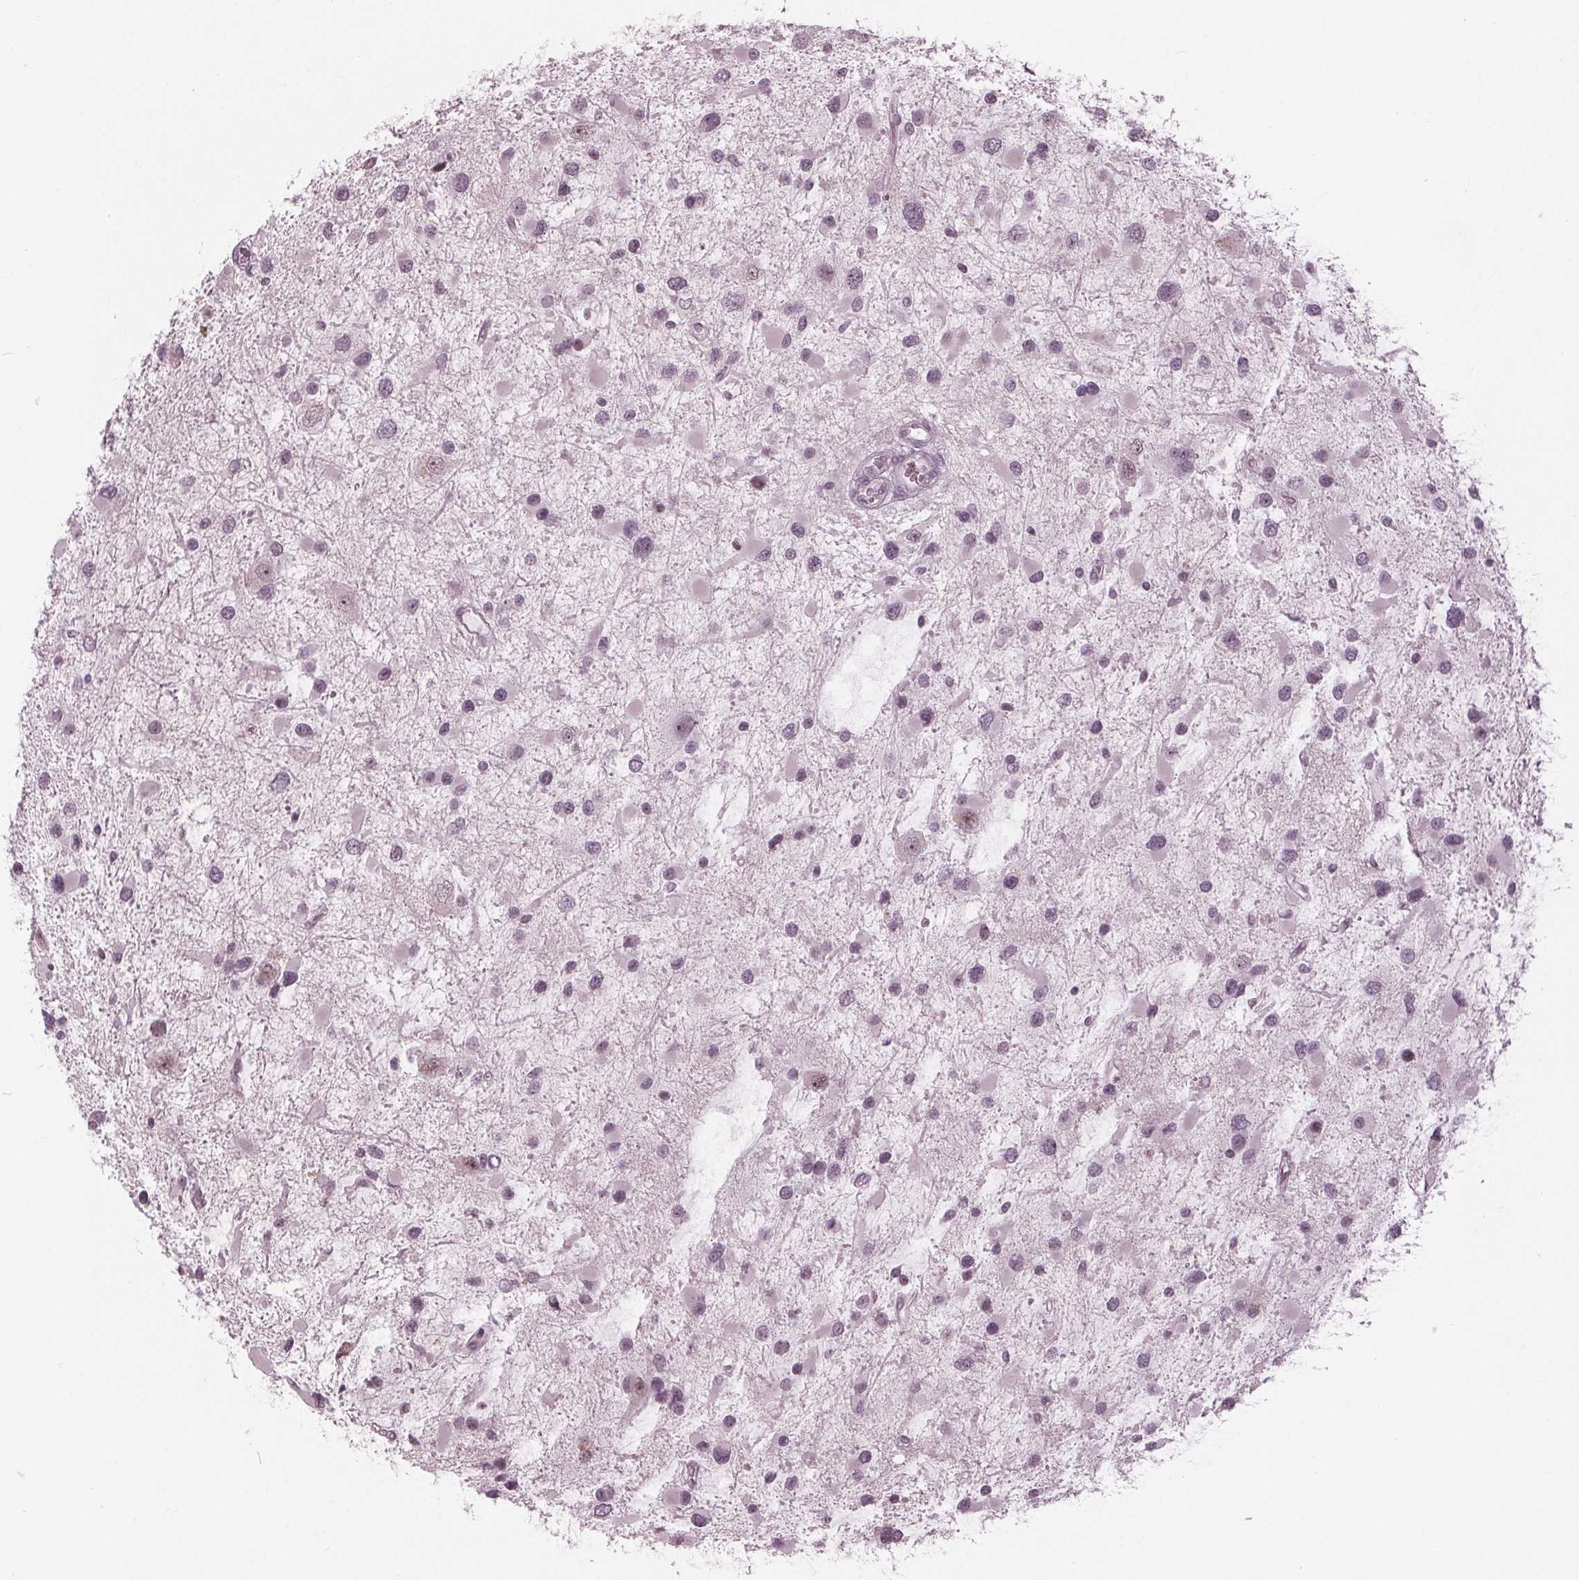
{"staining": {"intensity": "moderate", "quantity": "<25%", "location": "nuclear"}, "tissue": "glioma", "cell_type": "Tumor cells", "image_type": "cancer", "snomed": [{"axis": "morphology", "description": "Glioma, malignant, Low grade"}, {"axis": "topography", "description": "Brain"}], "caption": "Immunohistochemistry of malignant glioma (low-grade) displays low levels of moderate nuclear expression in about <25% of tumor cells.", "gene": "ADPRHL1", "patient": {"sex": "female", "age": 32}}